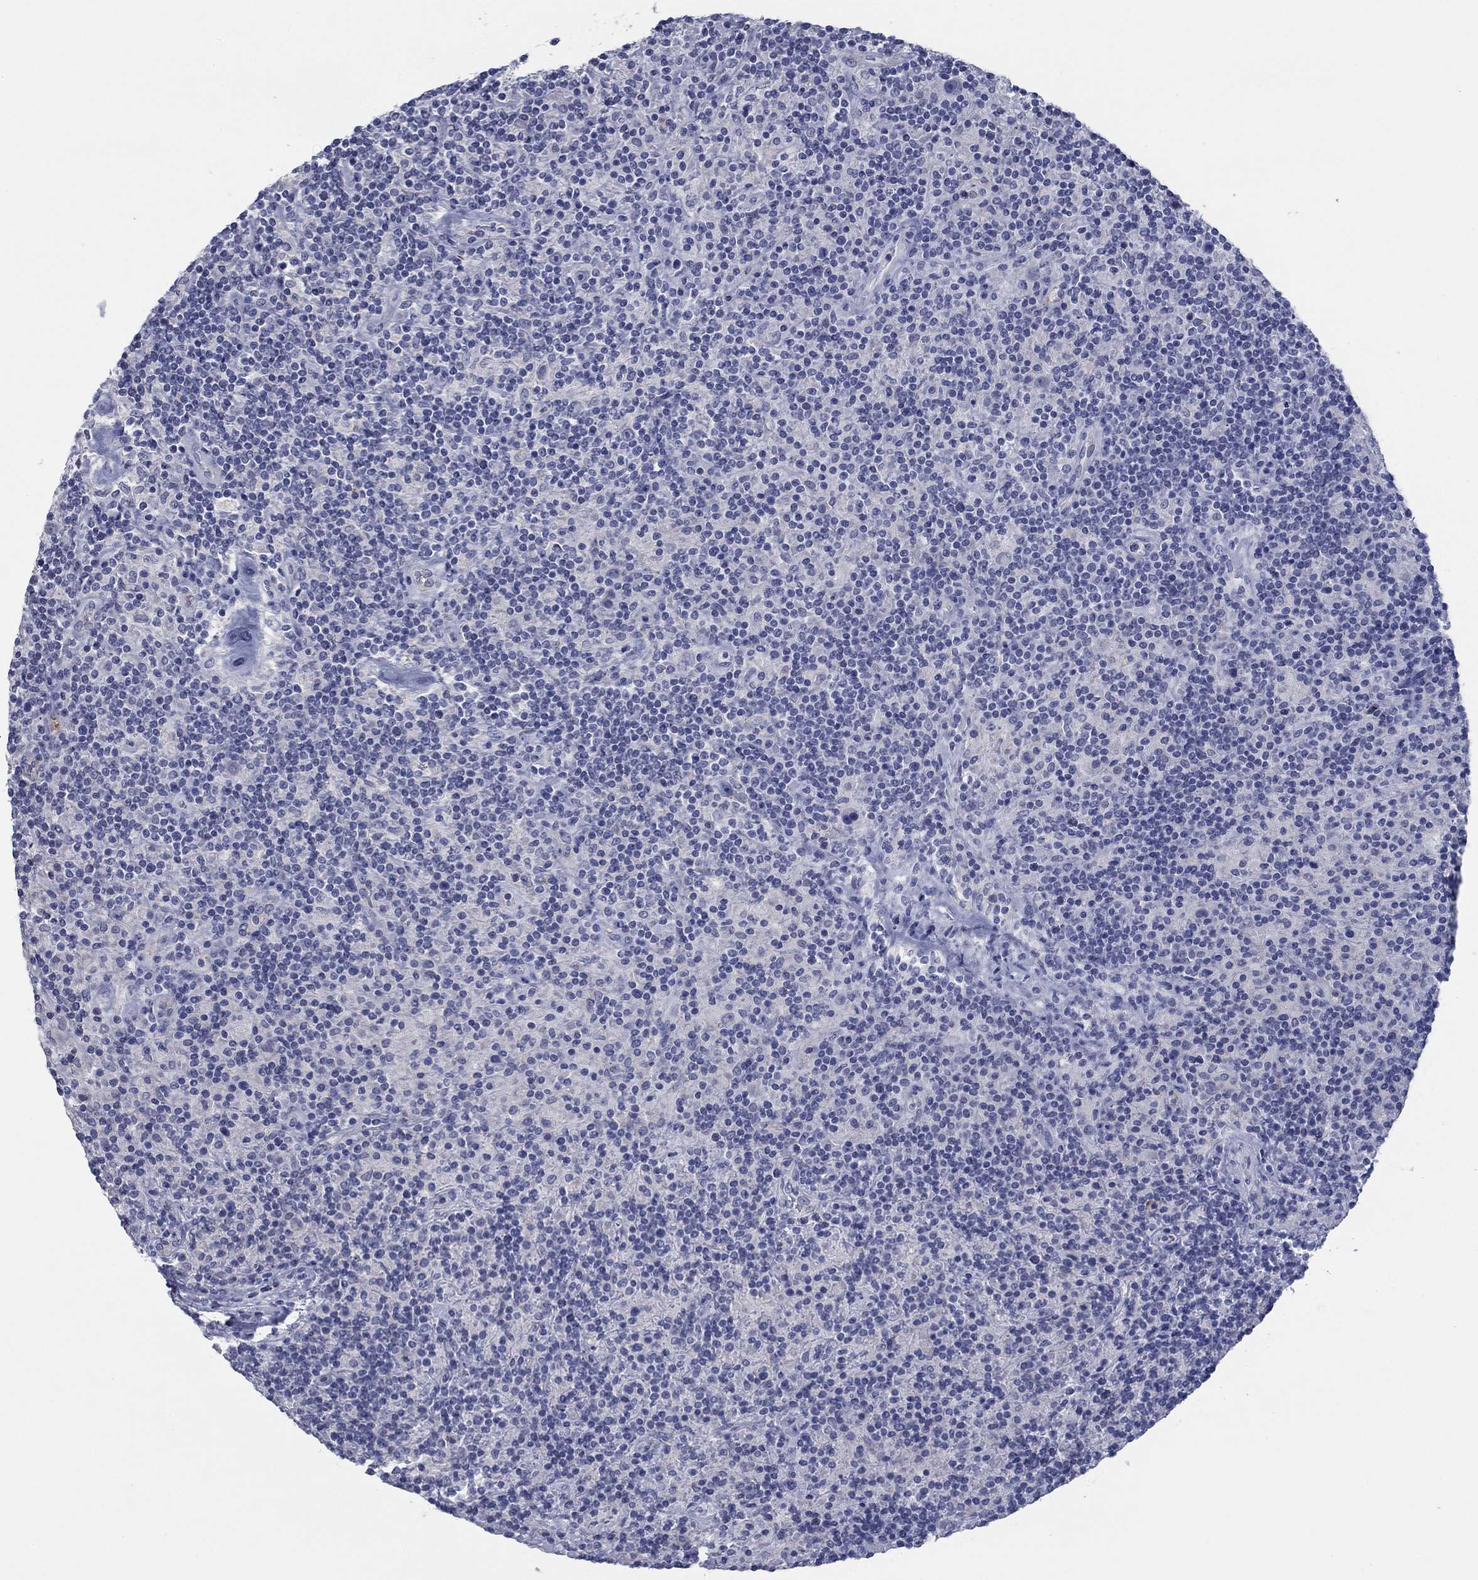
{"staining": {"intensity": "negative", "quantity": "none", "location": "none"}, "tissue": "lymphoma", "cell_type": "Tumor cells", "image_type": "cancer", "snomed": [{"axis": "morphology", "description": "Hodgkin's disease, NOS"}, {"axis": "topography", "description": "Lymph node"}], "caption": "This image is of Hodgkin's disease stained with IHC to label a protein in brown with the nuclei are counter-stained blue. There is no staining in tumor cells. The staining was performed using DAB to visualize the protein expression in brown, while the nuclei were stained in blue with hematoxylin (Magnification: 20x).", "gene": "APOC3", "patient": {"sex": "male", "age": 70}}